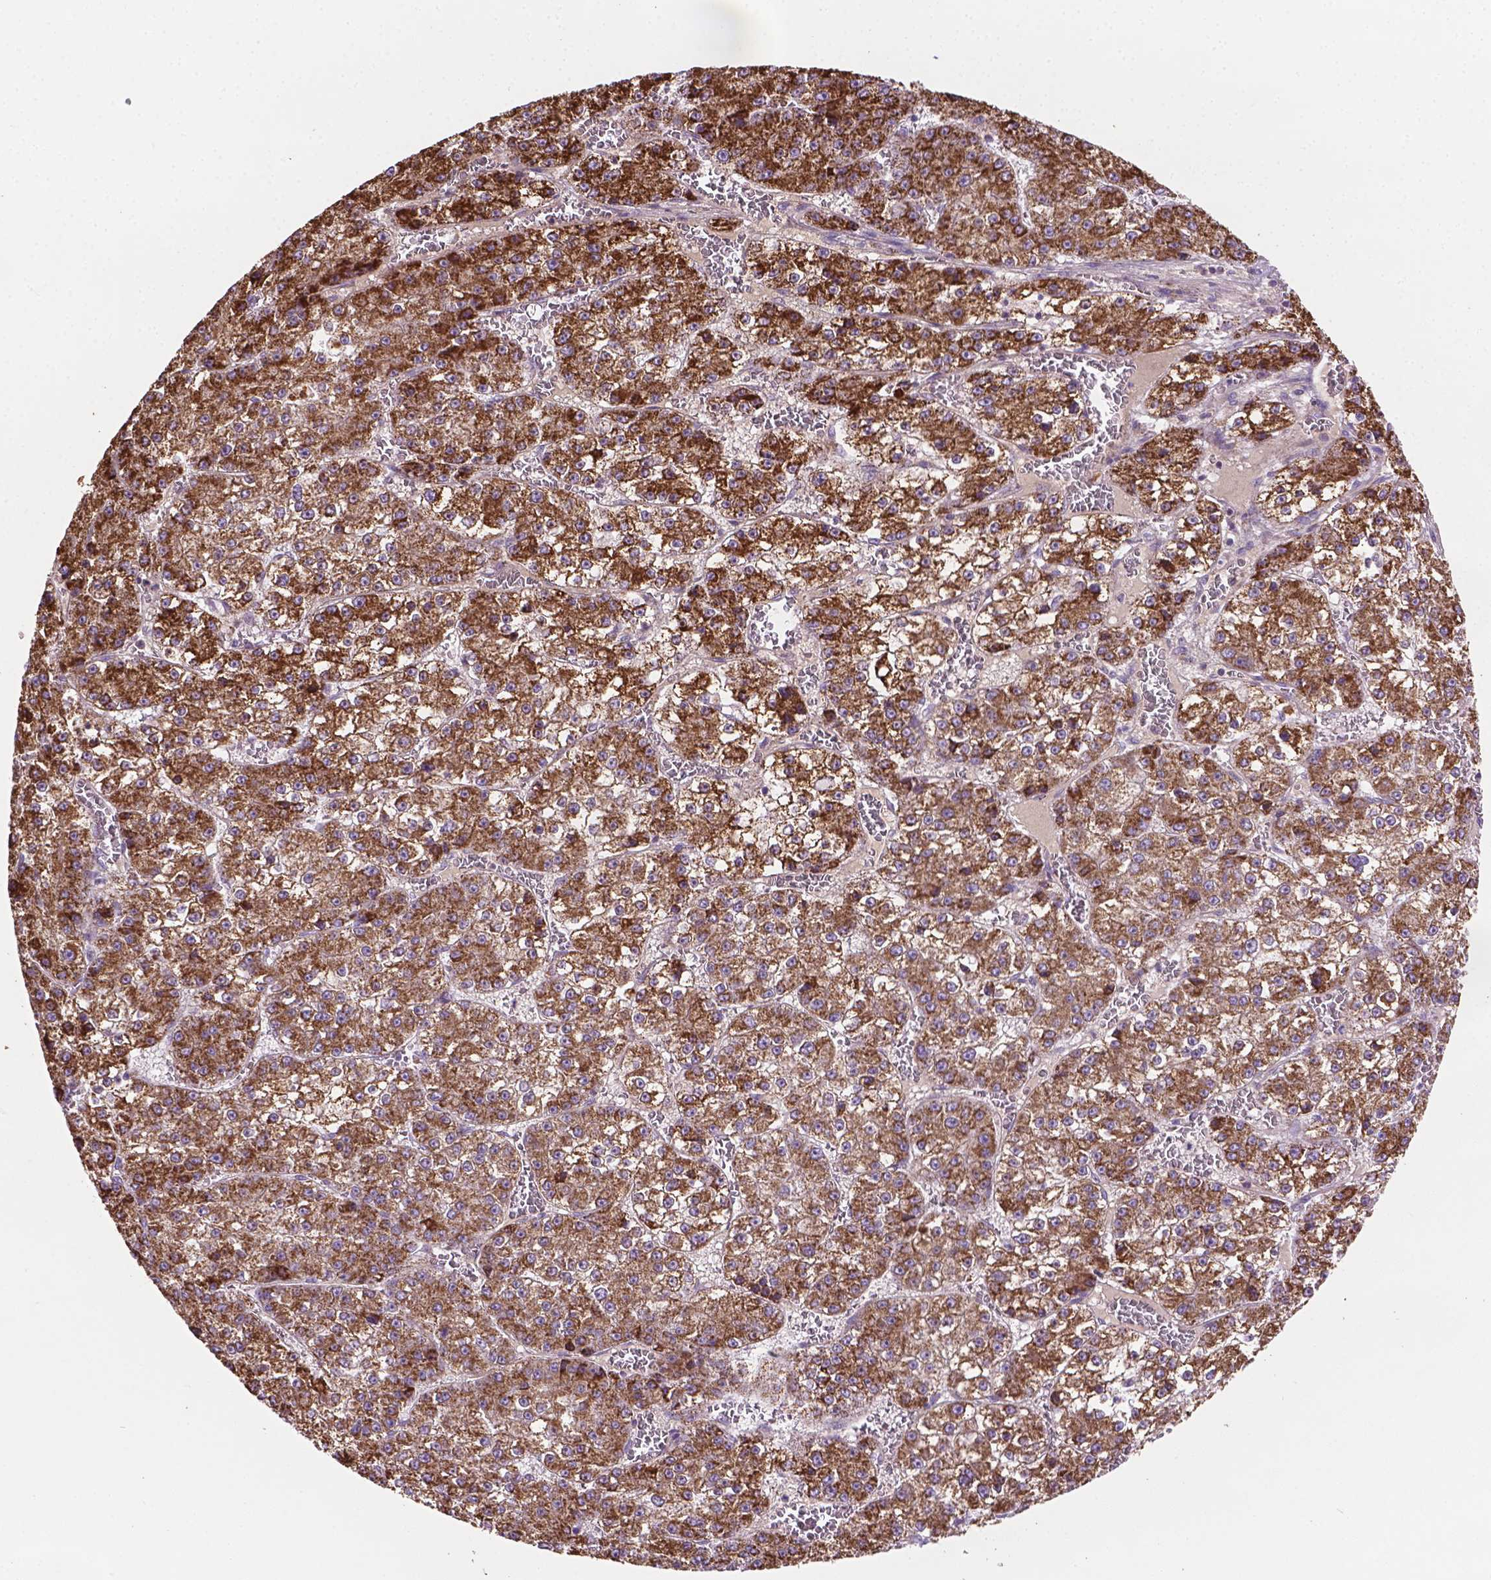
{"staining": {"intensity": "strong", "quantity": ">75%", "location": "cytoplasmic/membranous"}, "tissue": "liver cancer", "cell_type": "Tumor cells", "image_type": "cancer", "snomed": [{"axis": "morphology", "description": "Carcinoma, Hepatocellular, NOS"}, {"axis": "topography", "description": "Liver"}], "caption": "Human hepatocellular carcinoma (liver) stained with a brown dye exhibits strong cytoplasmic/membranous positive staining in approximately >75% of tumor cells.", "gene": "PIBF1", "patient": {"sex": "female", "age": 73}}